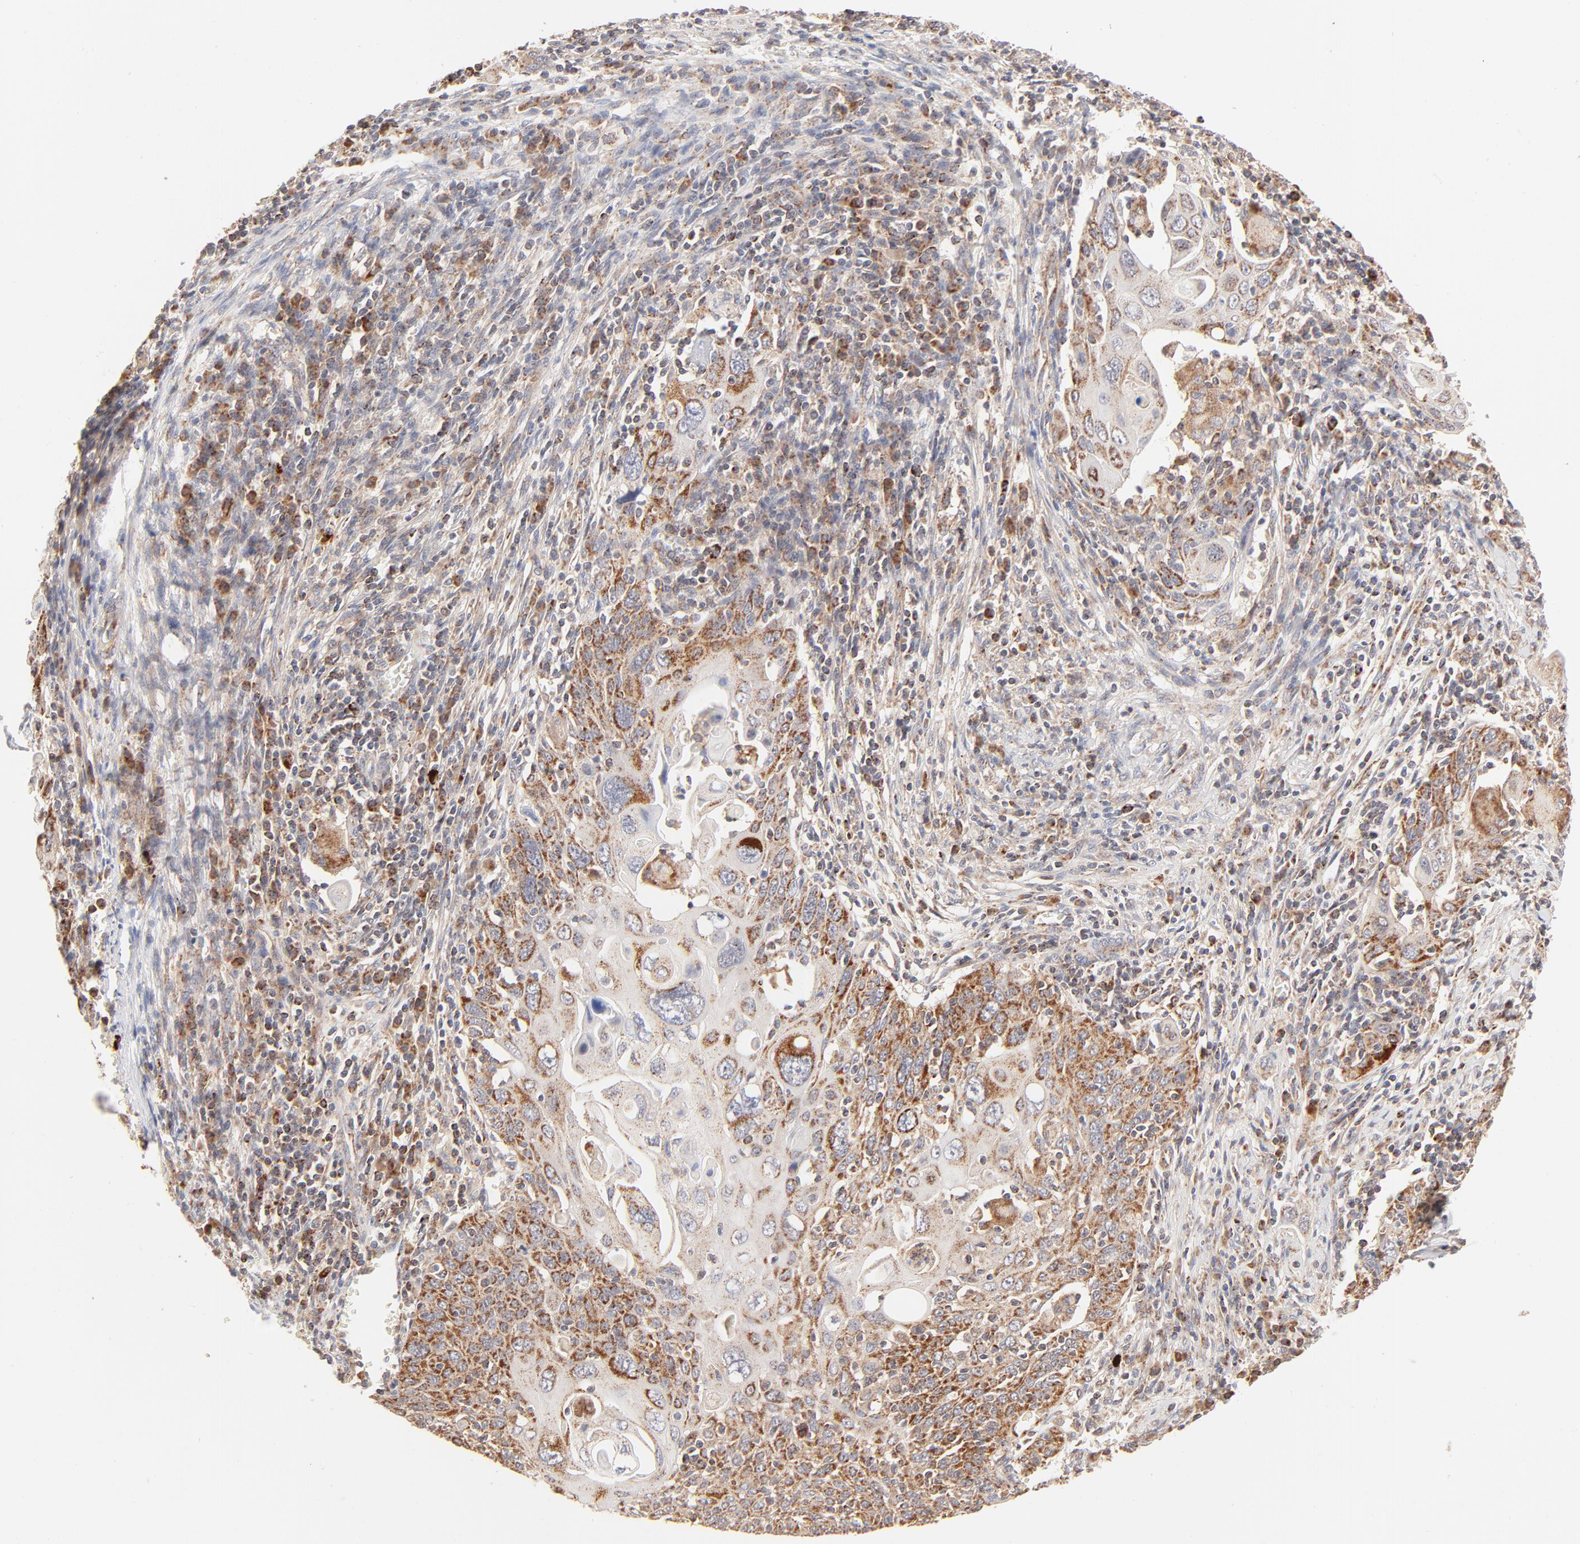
{"staining": {"intensity": "moderate", "quantity": "25%-75%", "location": "cytoplasmic/membranous"}, "tissue": "cervical cancer", "cell_type": "Tumor cells", "image_type": "cancer", "snomed": [{"axis": "morphology", "description": "Squamous cell carcinoma, NOS"}, {"axis": "topography", "description": "Cervix"}], "caption": "Immunohistochemistry histopathology image of squamous cell carcinoma (cervical) stained for a protein (brown), which demonstrates medium levels of moderate cytoplasmic/membranous positivity in approximately 25%-75% of tumor cells.", "gene": "CSPG4", "patient": {"sex": "female", "age": 54}}